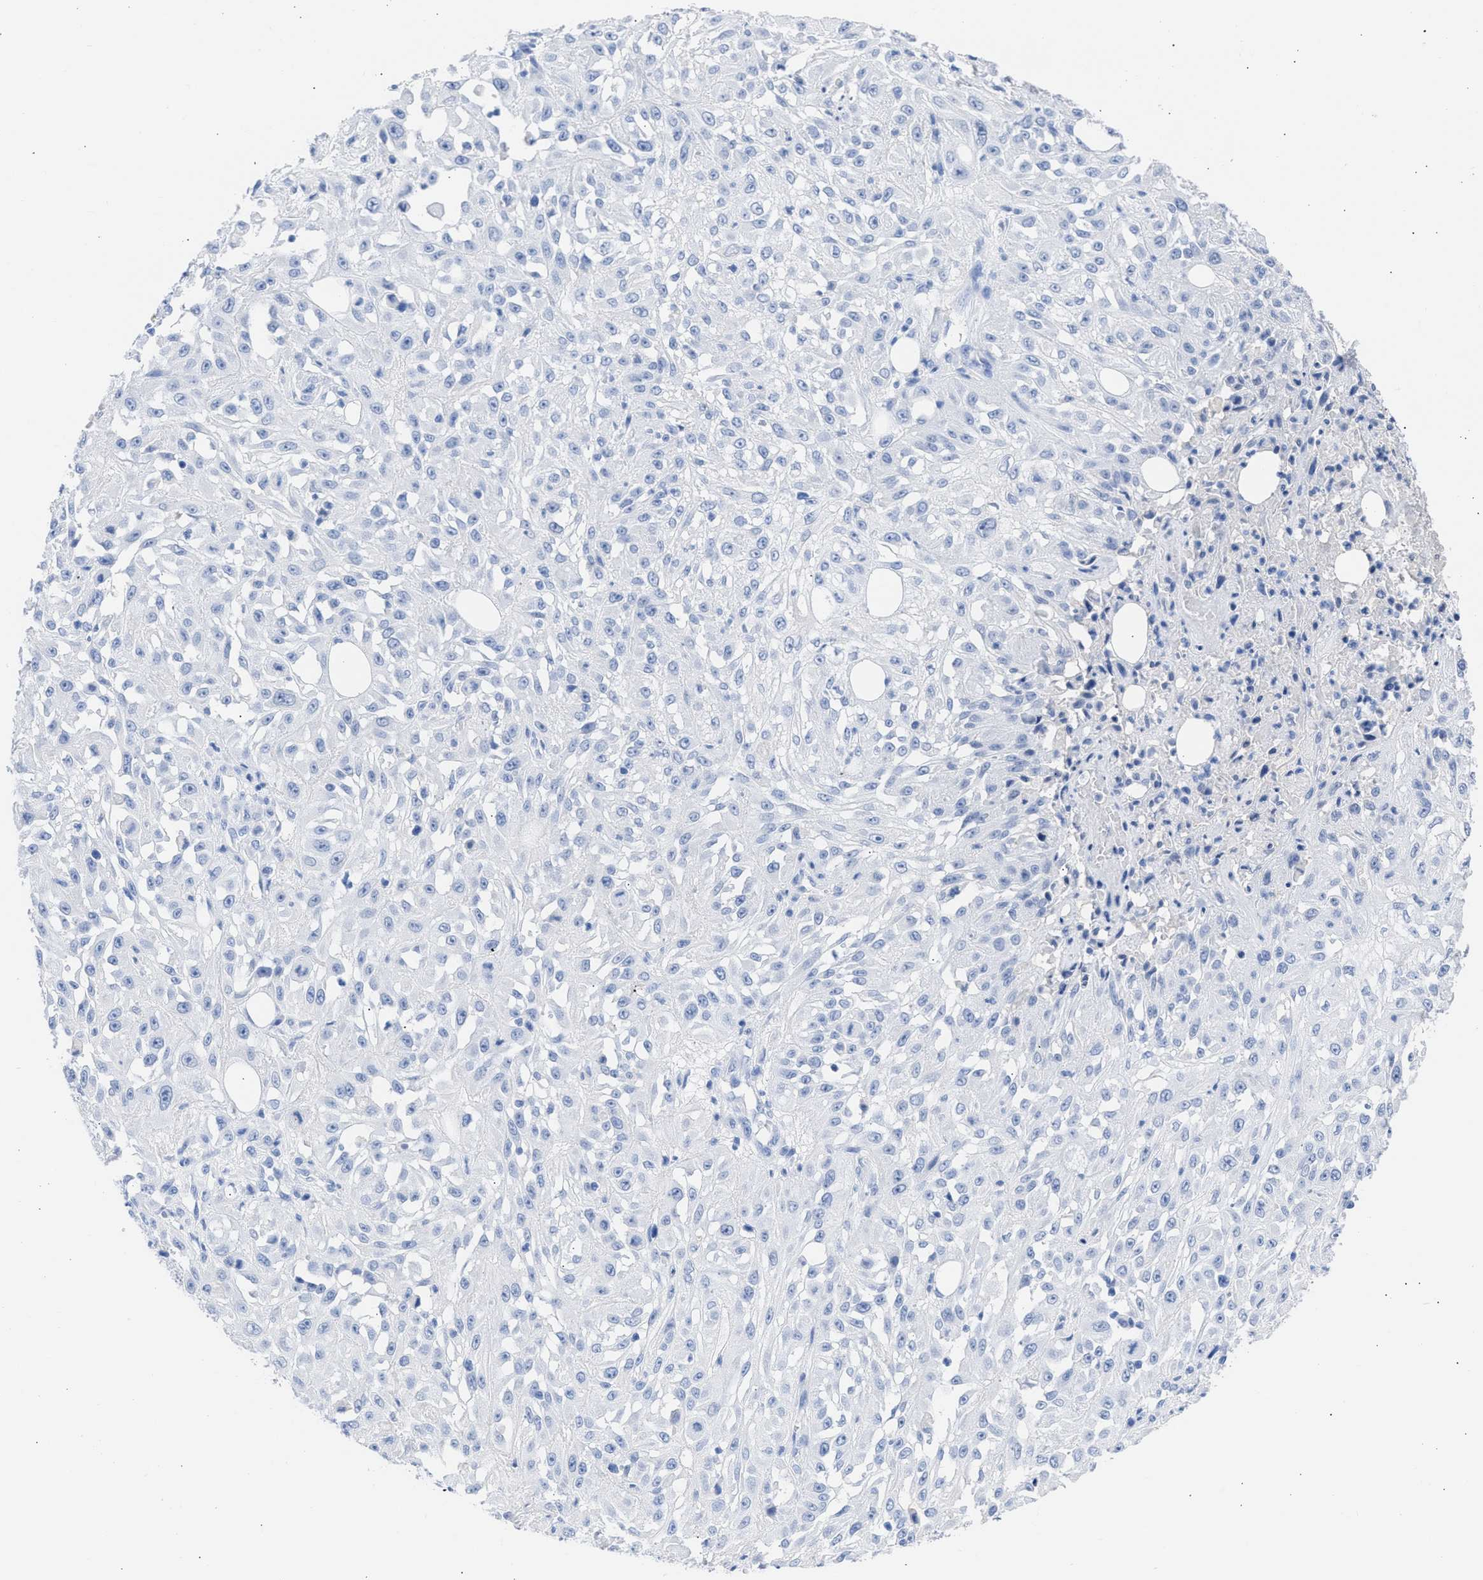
{"staining": {"intensity": "negative", "quantity": "none", "location": "none"}, "tissue": "skin cancer", "cell_type": "Tumor cells", "image_type": "cancer", "snomed": [{"axis": "morphology", "description": "Squamous cell carcinoma, NOS"}, {"axis": "morphology", "description": "Squamous cell carcinoma, metastatic, NOS"}, {"axis": "topography", "description": "Skin"}, {"axis": "topography", "description": "Lymph node"}], "caption": "Protein analysis of skin metastatic squamous cell carcinoma reveals no significant staining in tumor cells.", "gene": "RSPH1", "patient": {"sex": "male", "age": 75}}